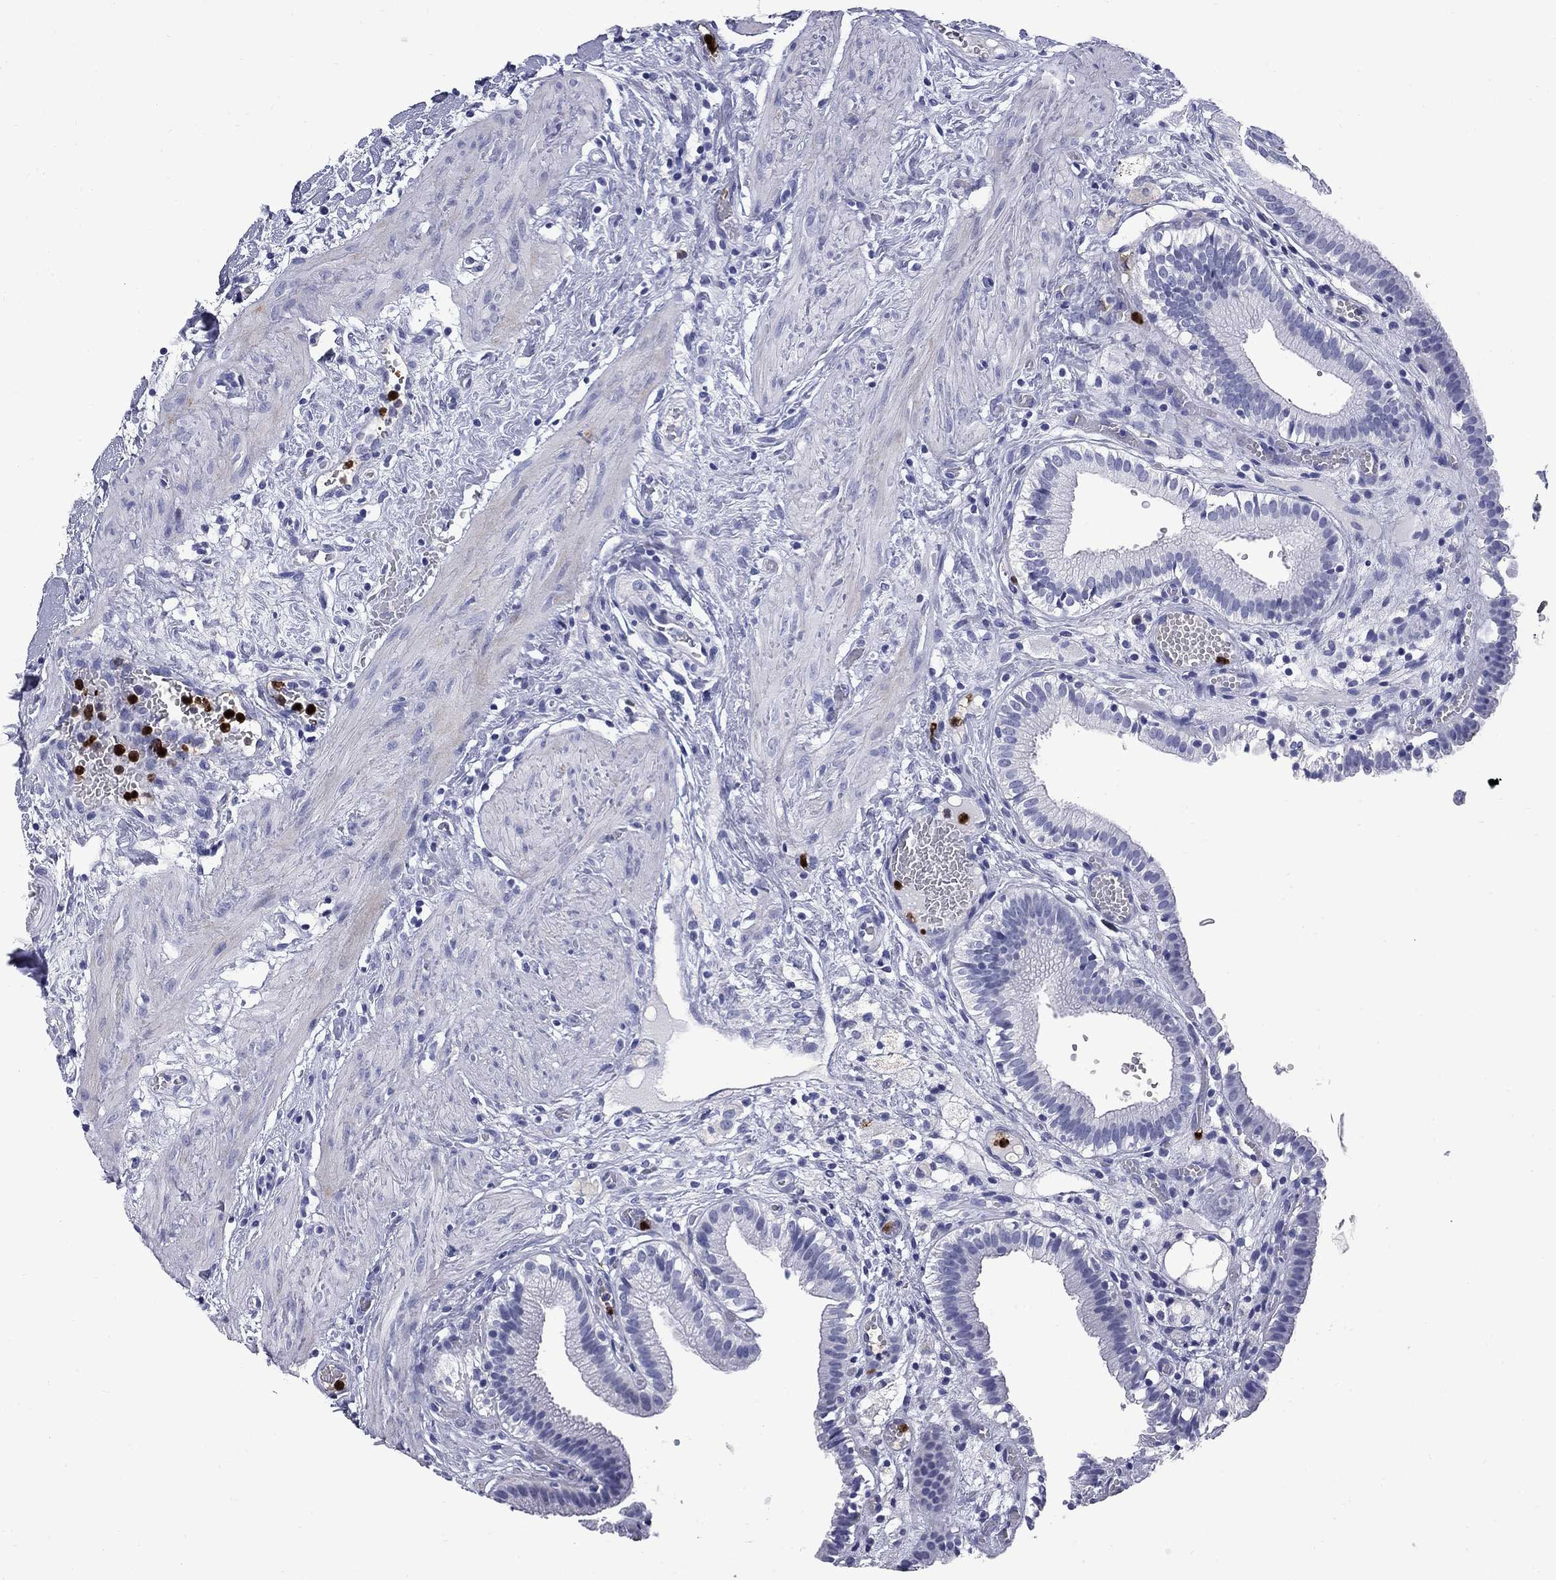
{"staining": {"intensity": "negative", "quantity": "none", "location": "none"}, "tissue": "gallbladder", "cell_type": "Glandular cells", "image_type": "normal", "snomed": [{"axis": "morphology", "description": "Normal tissue, NOS"}, {"axis": "topography", "description": "Gallbladder"}], "caption": "A photomicrograph of human gallbladder is negative for staining in glandular cells. Nuclei are stained in blue.", "gene": "TRIM29", "patient": {"sex": "female", "age": 24}}